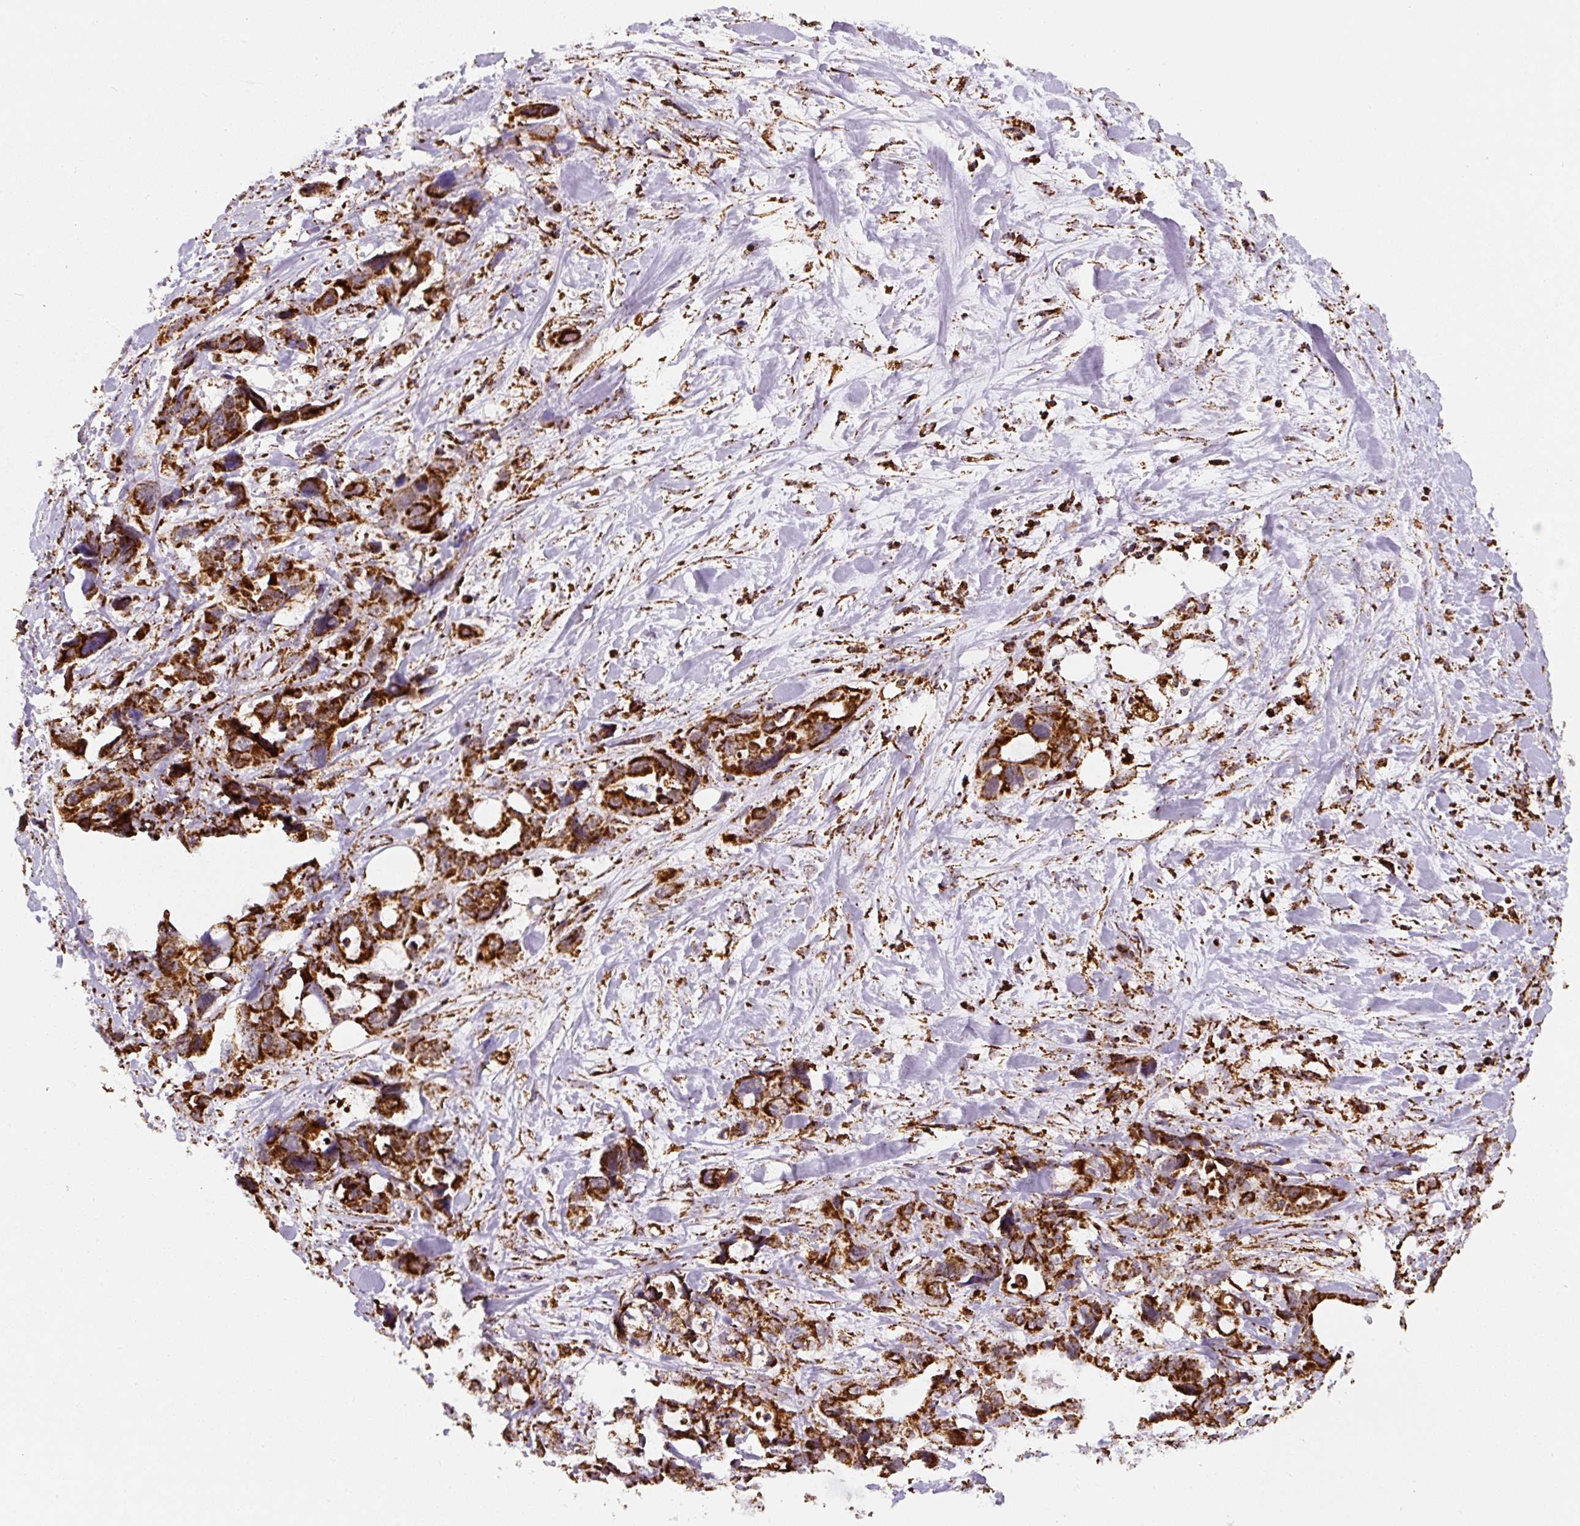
{"staining": {"intensity": "strong", "quantity": ">75%", "location": "cytoplasmic/membranous"}, "tissue": "pancreatic cancer", "cell_type": "Tumor cells", "image_type": "cancer", "snomed": [{"axis": "morphology", "description": "Adenocarcinoma, NOS"}, {"axis": "topography", "description": "Pancreas"}], "caption": "The image reveals staining of pancreatic adenocarcinoma, revealing strong cytoplasmic/membranous protein positivity (brown color) within tumor cells. (IHC, brightfield microscopy, high magnification).", "gene": "ATP5F1A", "patient": {"sex": "male", "age": 46}}